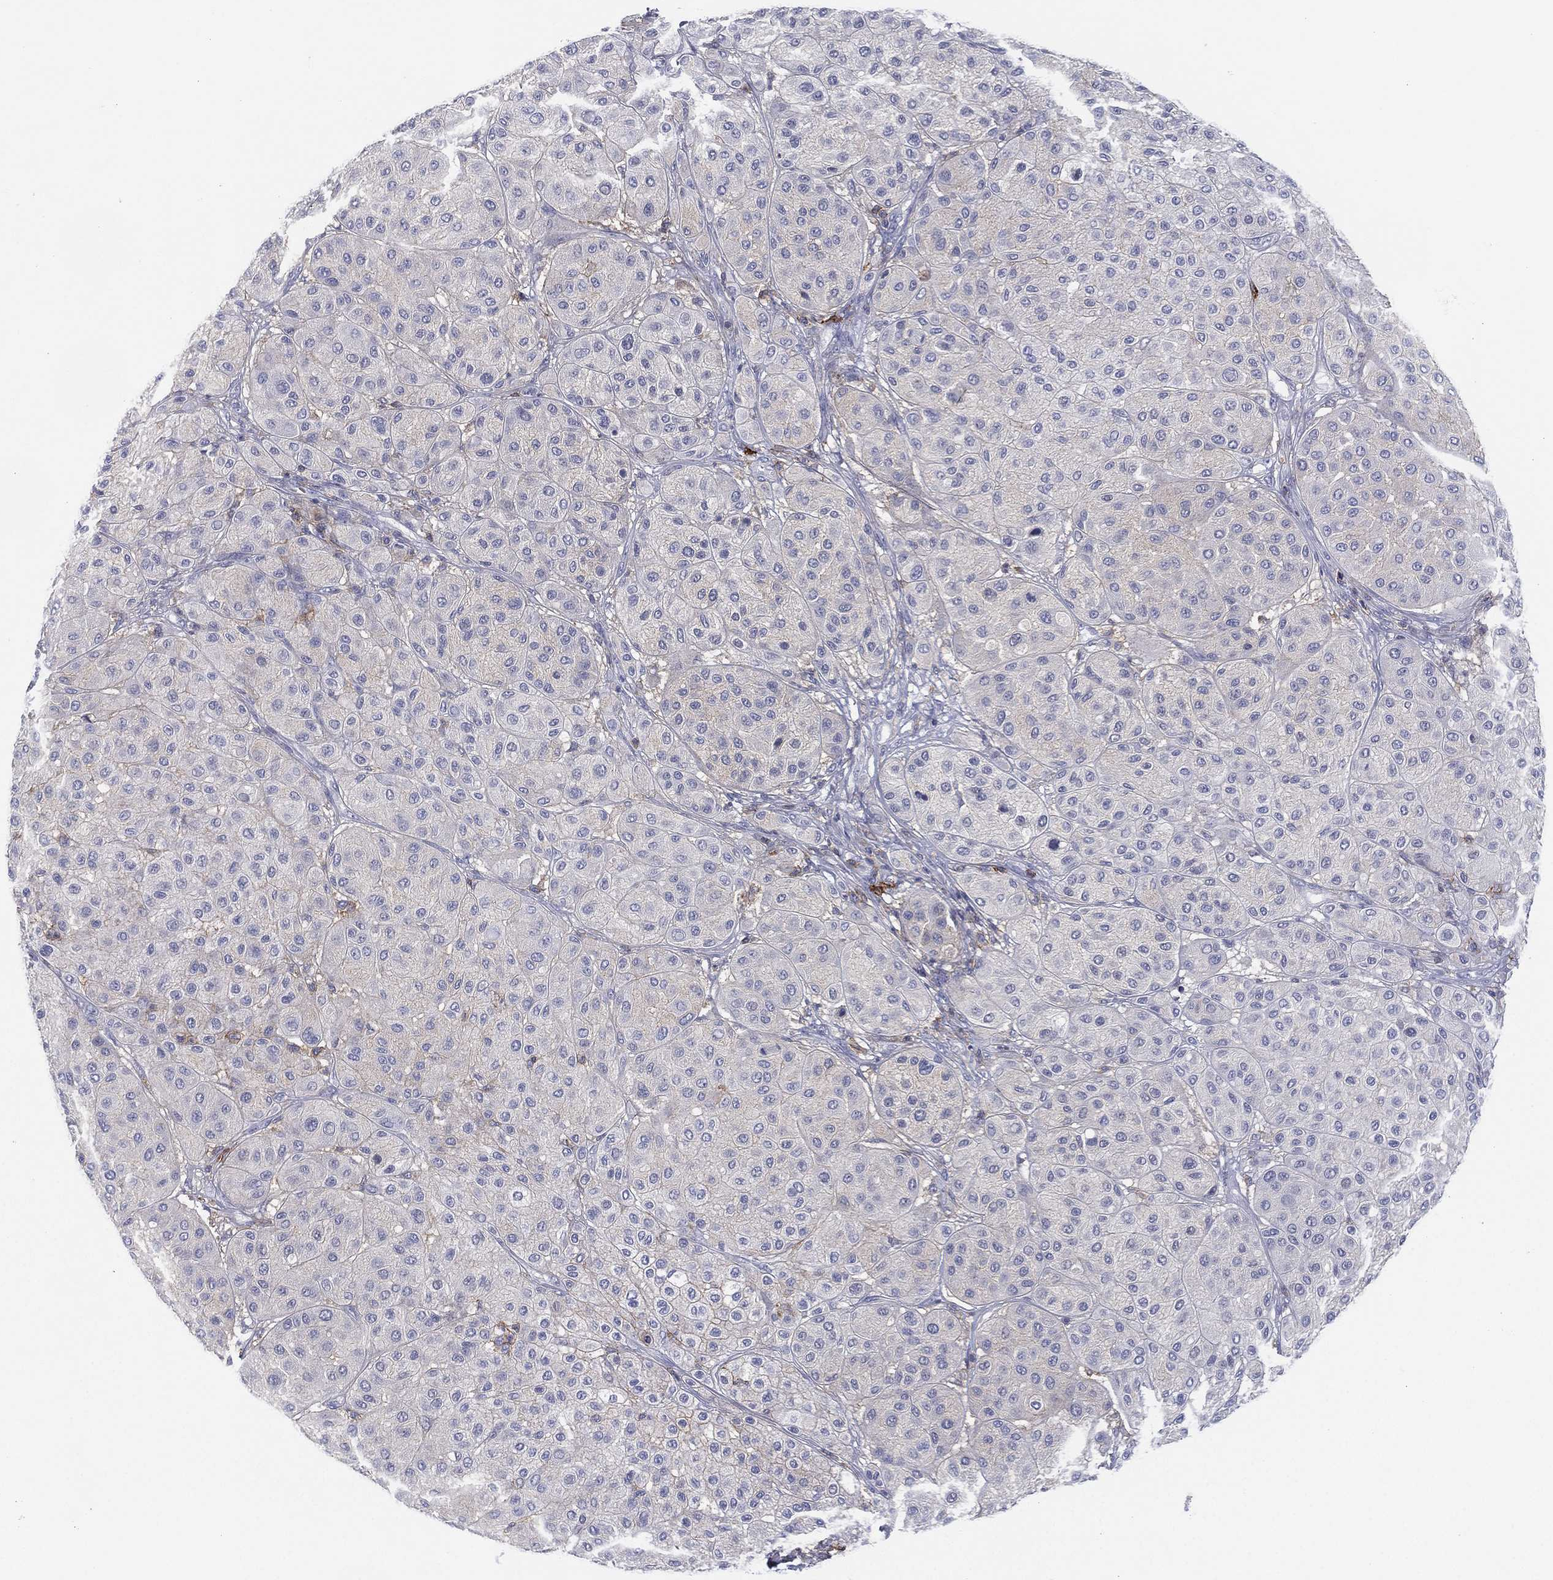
{"staining": {"intensity": "negative", "quantity": "none", "location": "none"}, "tissue": "melanoma", "cell_type": "Tumor cells", "image_type": "cancer", "snomed": [{"axis": "morphology", "description": "Malignant melanoma, Metastatic site"}, {"axis": "topography", "description": "Smooth muscle"}], "caption": "An immunohistochemistry (IHC) image of melanoma is shown. There is no staining in tumor cells of melanoma.", "gene": "SELPLG", "patient": {"sex": "male", "age": 41}}